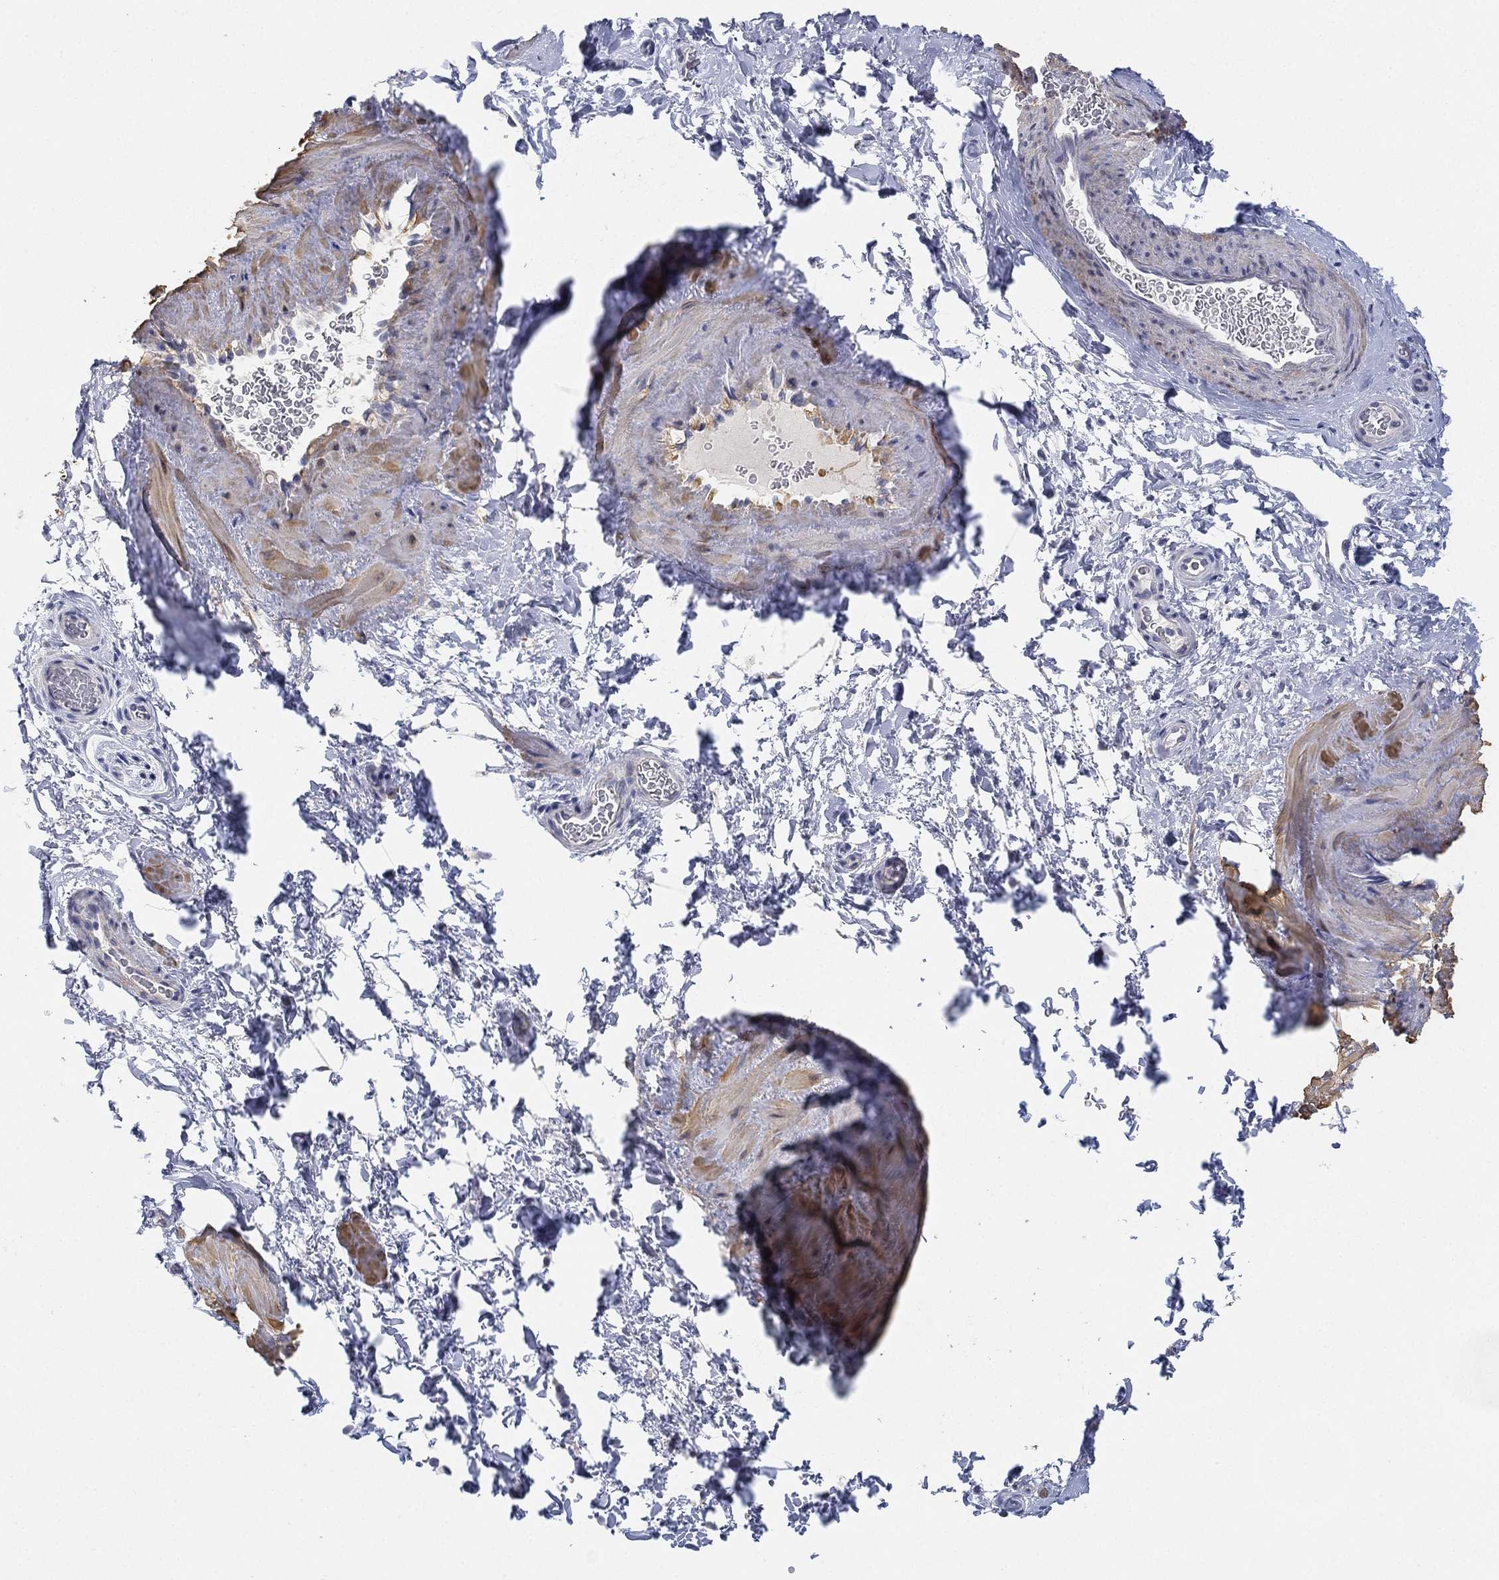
{"staining": {"intensity": "negative", "quantity": "none", "location": "none"}, "tissue": "soft tissue", "cell_type": "Fibroblasts", "image_type": "normal", "snomed": [{"axis": "morphology", "description": "Normal tissue, NOS"}, {"axis": "topography", "description": "Soft tissue"}, {"axis": "topography", "description": "Vascular tissue"}], "caption": "High power microscopy image of an immunohistochemistry micrograph of unremarkable soft tissue, revealing no significant expression in fibroblasts.", "gene": "FAM187B", "patient": {"sex": "male", "age": 41}}